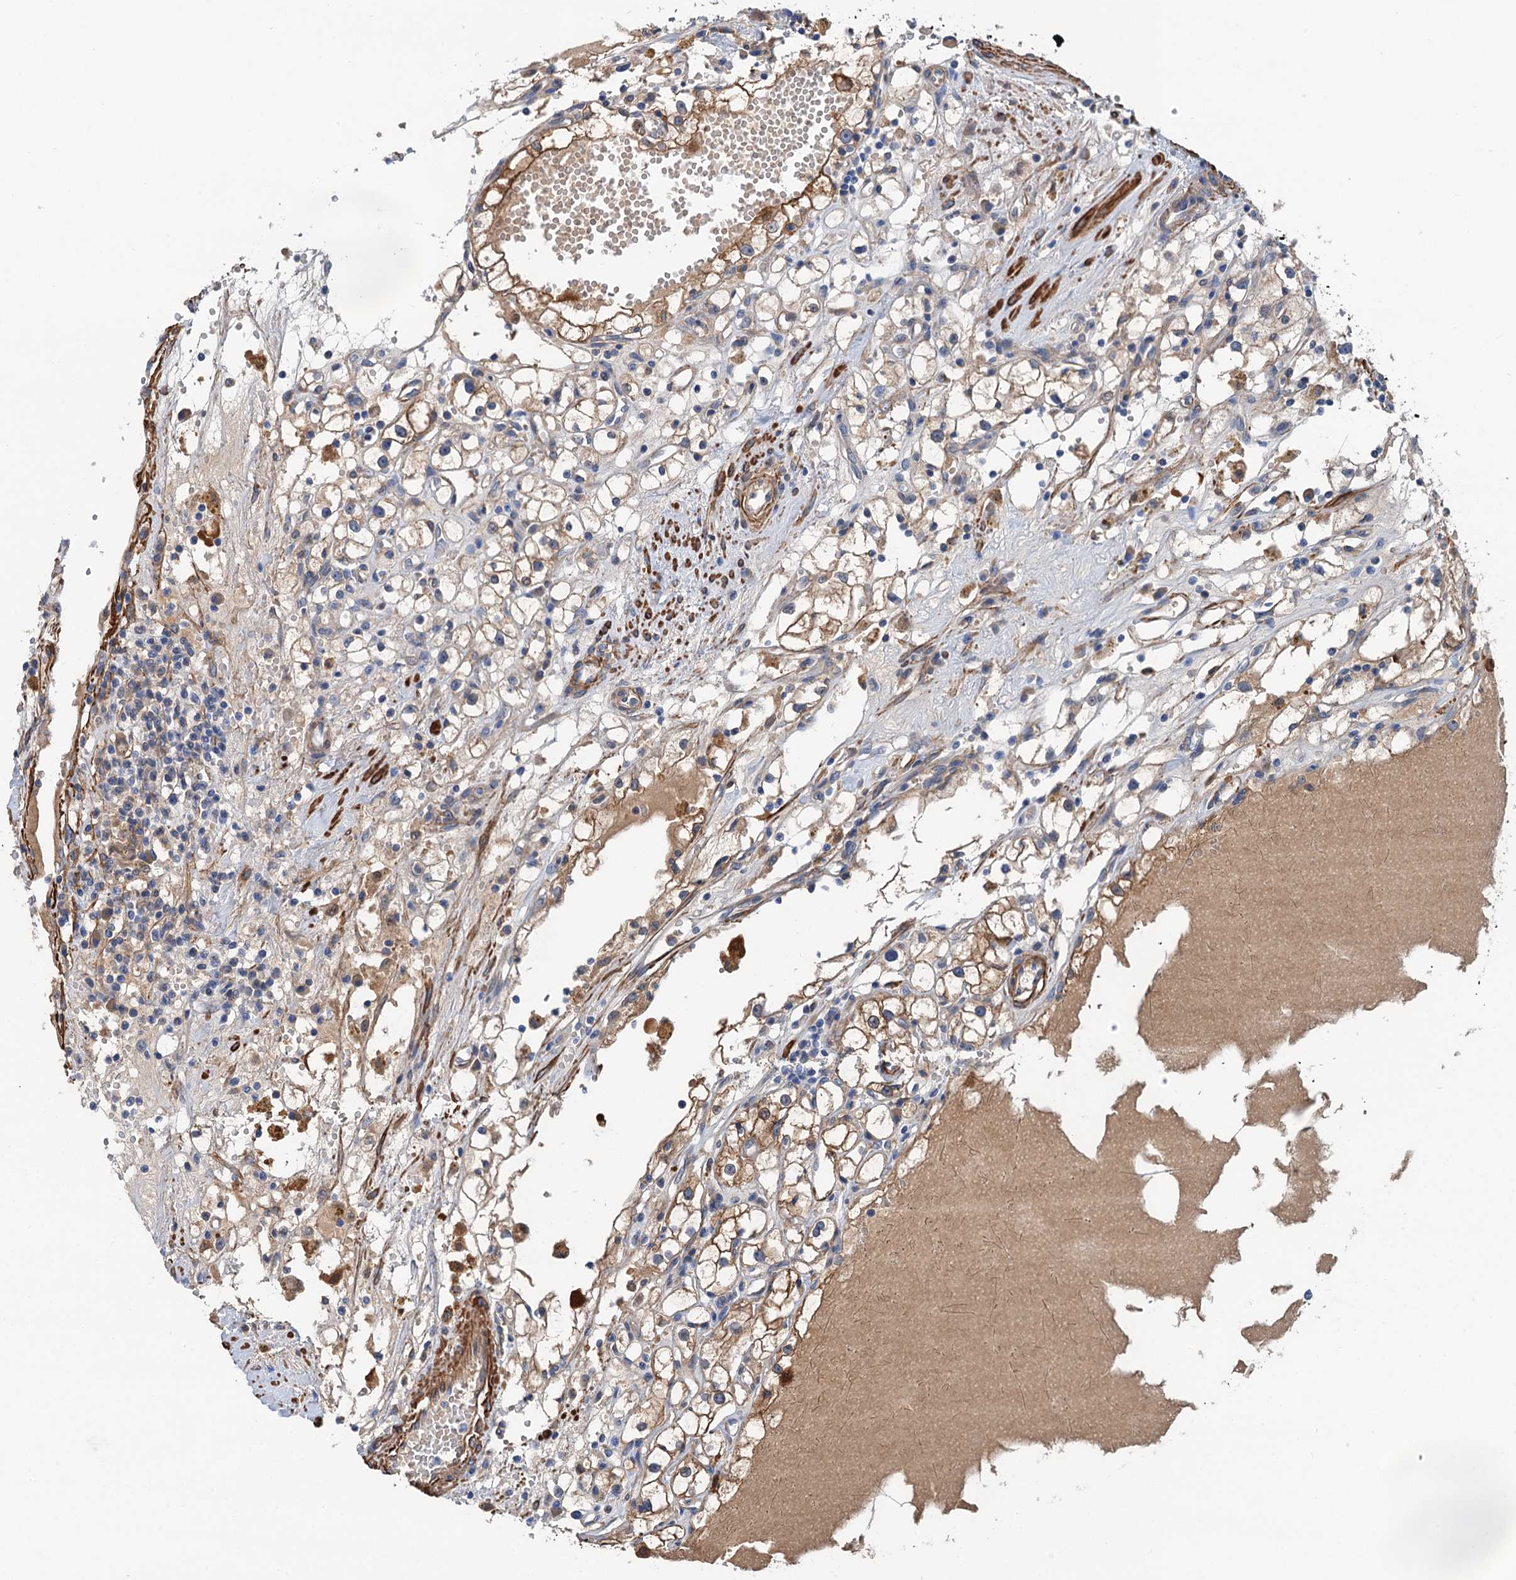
{"staining": {"intensity": "moderate", "quantity": "25%-75%", "location": "cytoplasmic/membranous"}, "tissue": "renal cancer", "cell_type": "Tumor cells", "image_type": "cancer", "snomed": [{"axis": "morphology", "description": "Adenocarcinoma, NOS"}, {"axis": "topography", "description": "Kidney"}], "caption": "Approximately 25%-75% of tumor cells in renal cancer demonstrate moderate cytoplasmic/membranous protein staining as visualized by brown immunohistochemical staining.", "gene": "CSTPP1", "patient": {"sex": "male", "age": 56}}